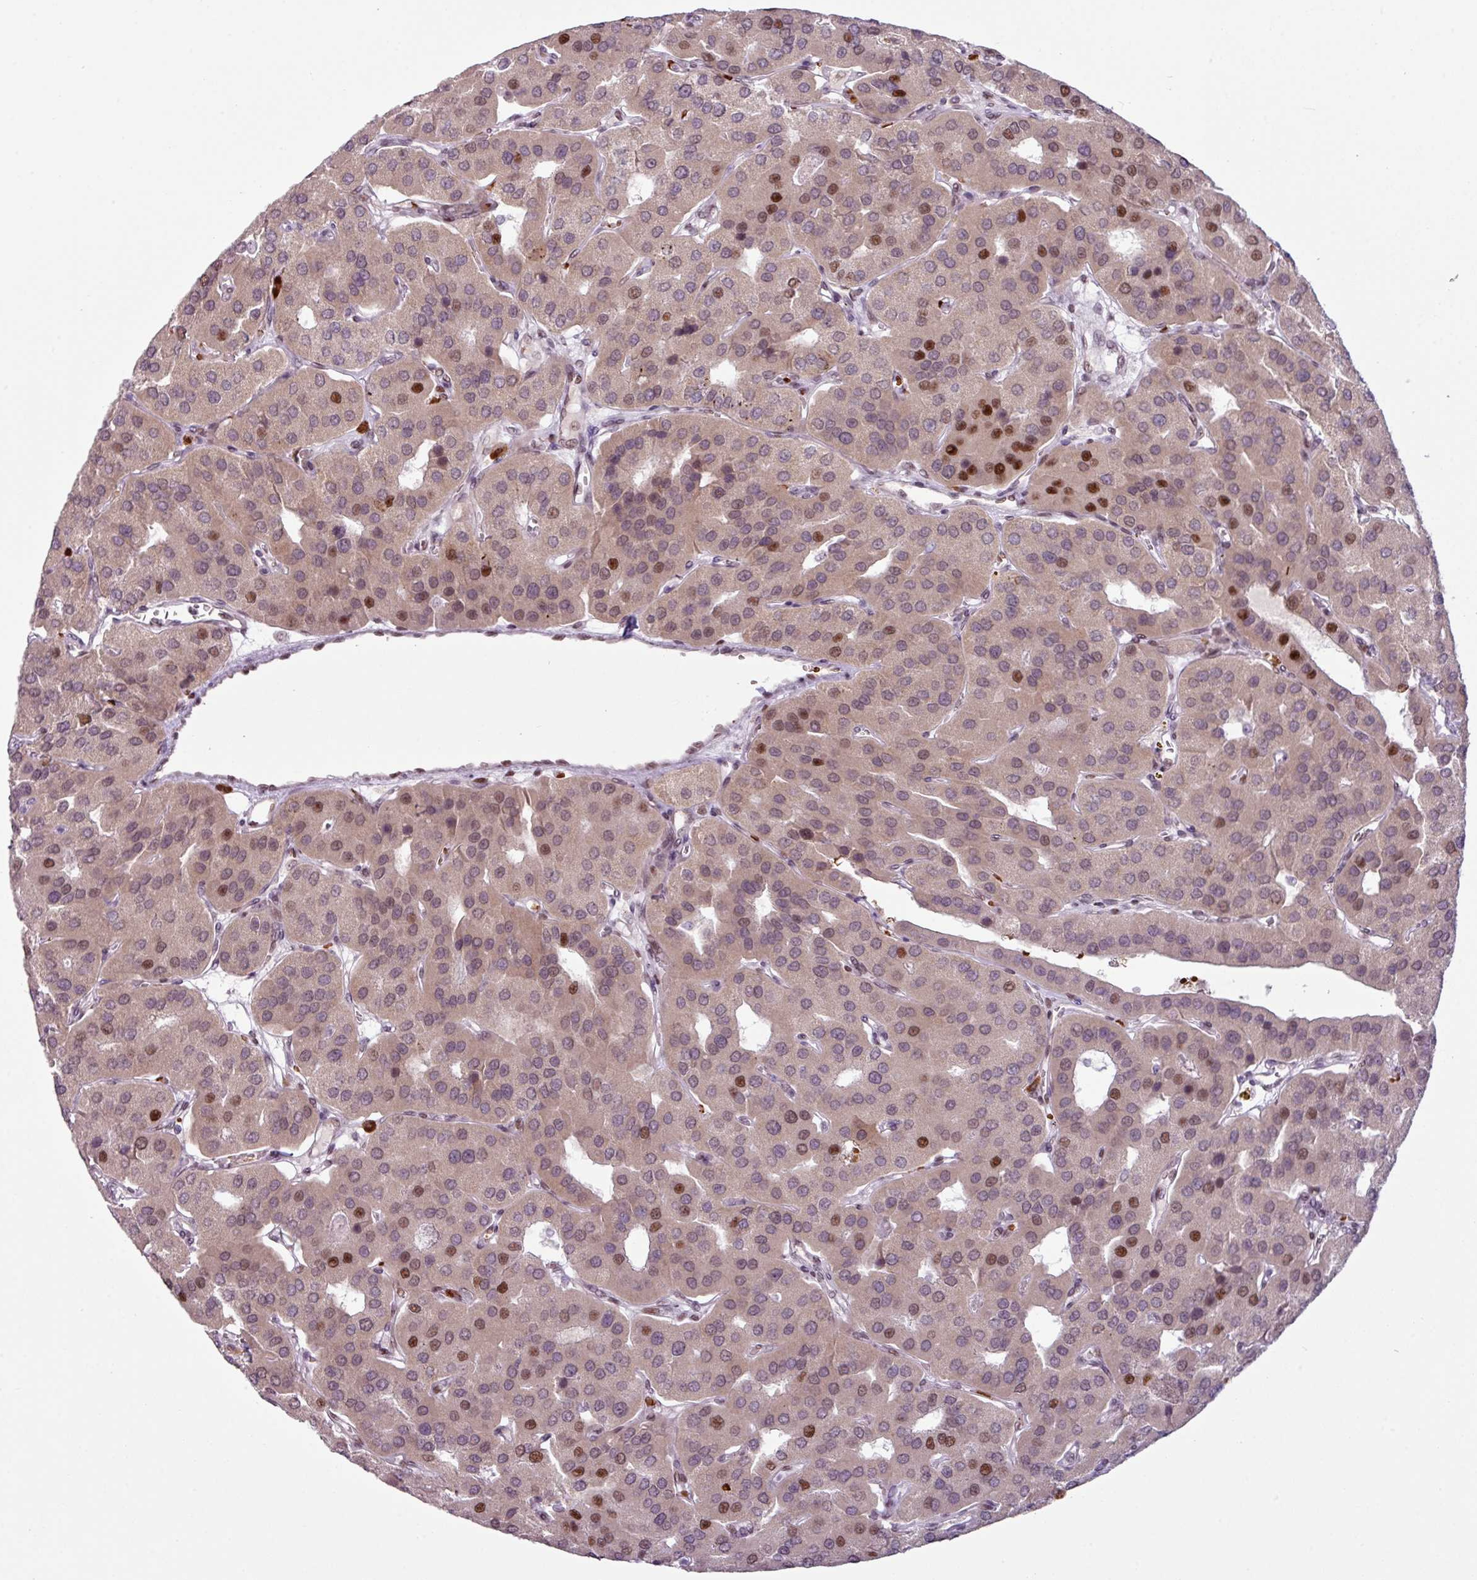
{"staining": {"intensity": "moderate", "quantity": "25%-75%", "location": "nuclear"}, "tissue": "parathyroid gland", "cell_type": "Glandular cells", "image_type": "normal", "snomed": [{"axis": "morphology", "description": "Normal tissue, NOS"}, {"axis": "morphology", "description": "Adenoma, NOS"}, {"axis": "topography", "description": "Parathyroid gland"}], "caption": "This is a histology image of immunohistochemistry (IHC) staining of benign parathyroid gland, which shows moderate expression in the nuclear of glandular cells.", "gene": "PRDM5", "patient": {"sex": "female", "age": 86}}